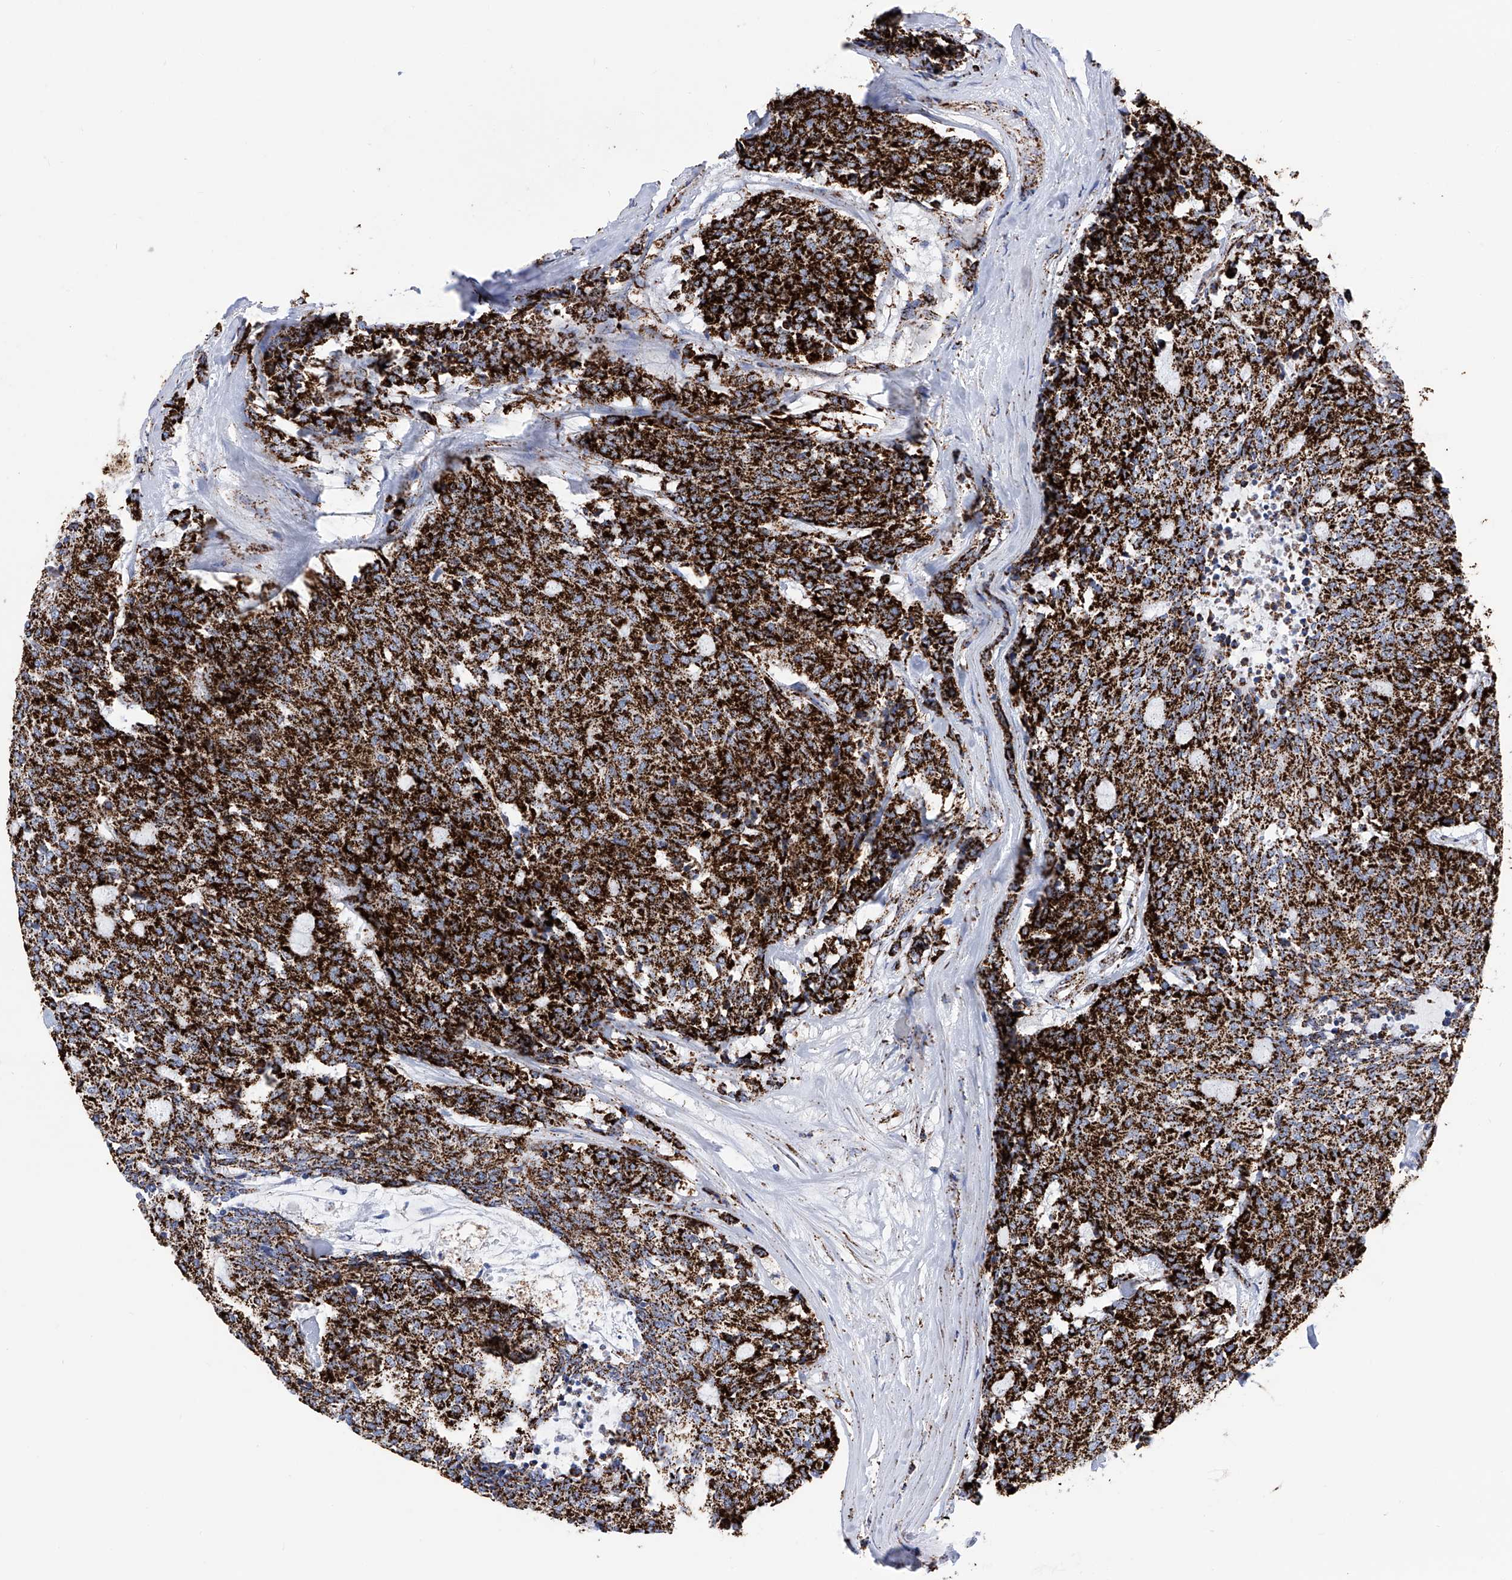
{"staining": {"intensity": "strong", "quantity": ">75%", "location": "cytoplasmic/membranous"}, "tissue": "carcinoid", "cell_type": "Tumor cells", "image_type": "cancer", "snomed": [{"axis": "morphology", "description": "Carcinoid, malignant, NOS"}, {"axis": "topography", "description": "Pancreas"}], "caption": "Malignant carcinoid stained for a protein (brown) reveals strong cytoplasmic/membranous positive expression in approximately >75% of tumor cells.", "gene": "ATP5PF", "patient": {"sex": "female", "age": 54}}